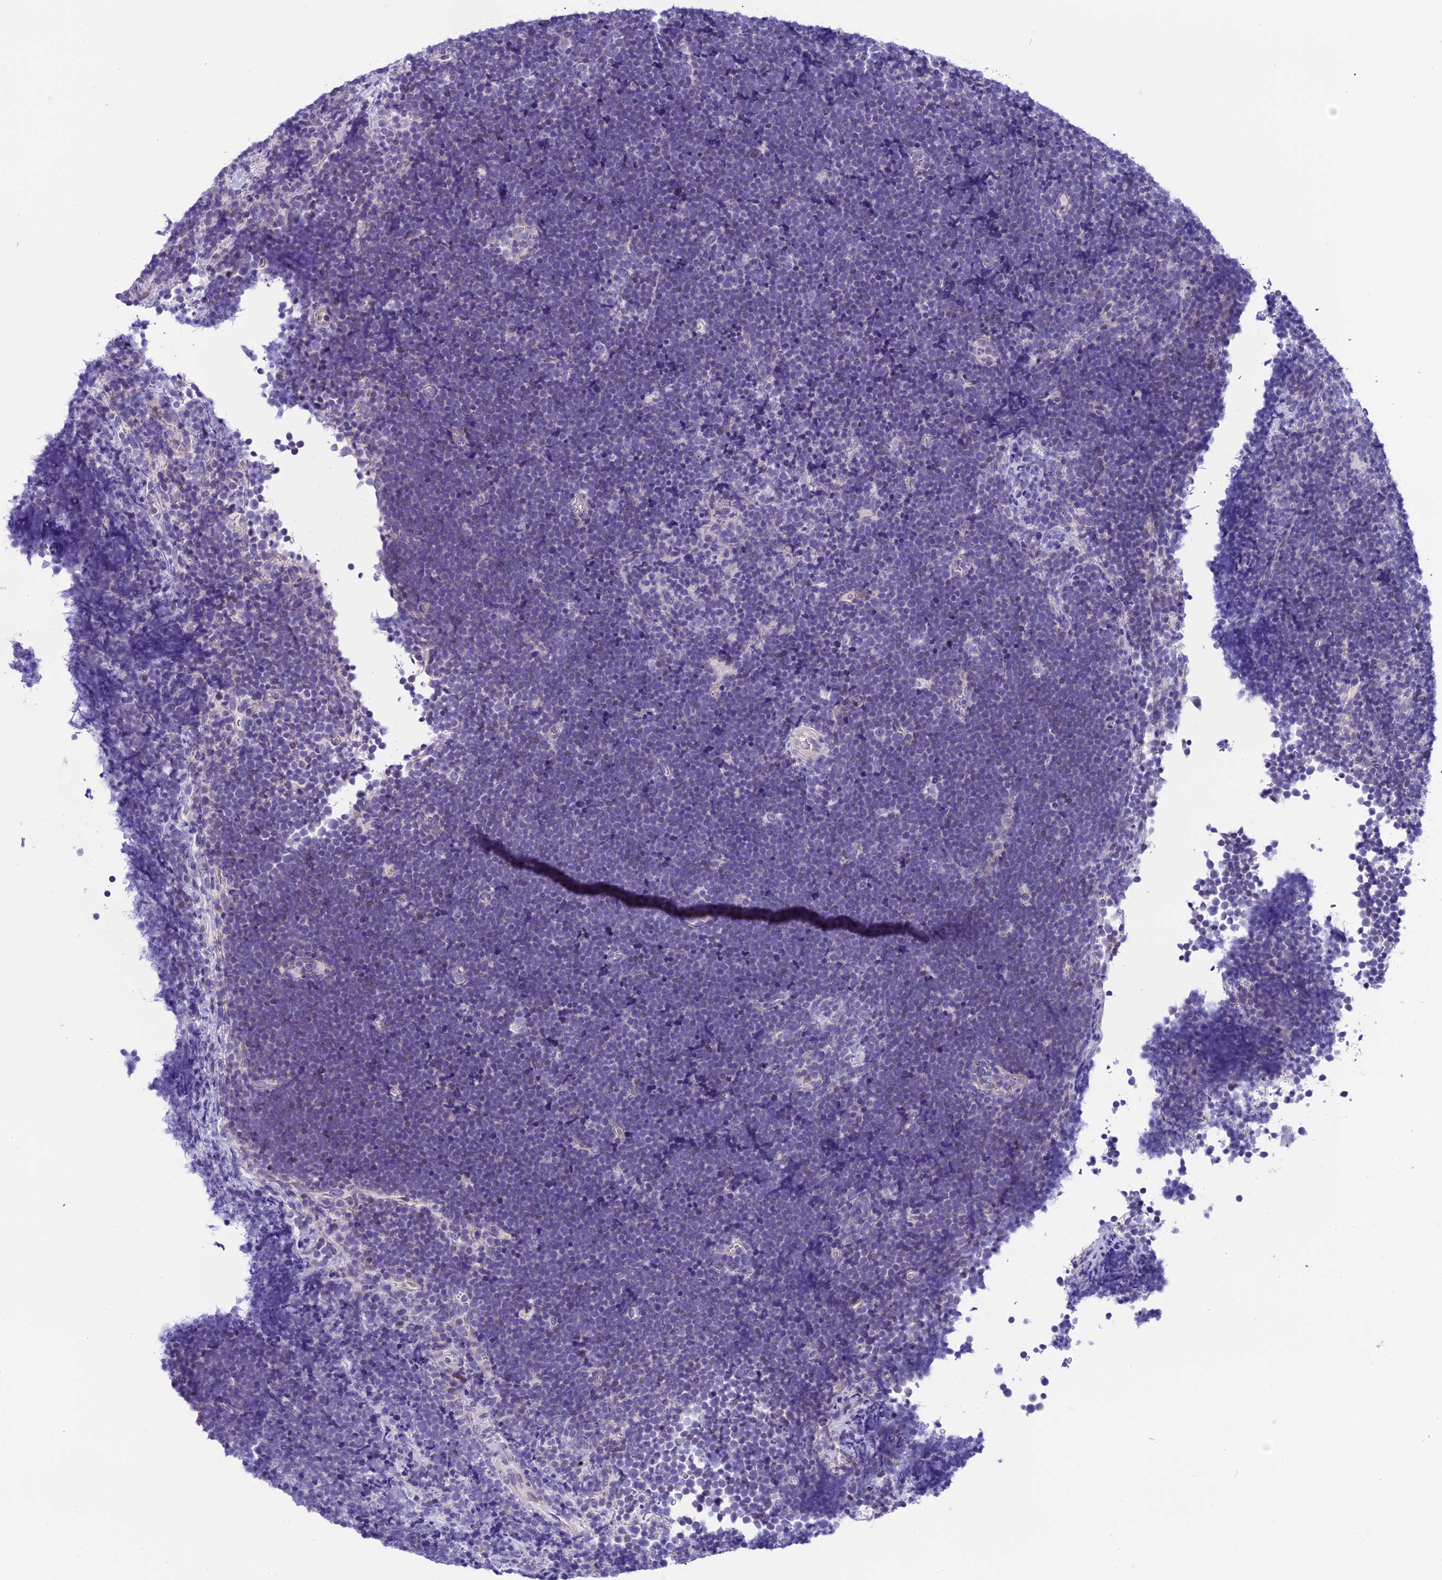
{"staining": {"intensity": "negative", "quantity": "none", "location": "none"}, "tissue": "lymphoma", "cell_type": "Tumor cells", "image_type": "cancer", "snomed": [{"axis": "morphology", "description": "Malignant lymphoma, non-Hodgkin's type, High grade"}, {"axis": "topography", "description": "Lymph node"}], "caption": "Photomicrograph shows no protein expression in tumor cells of lymphoma tissue.", "gene": "PRR15", "patient": {"sex": "male", "age": 13}}